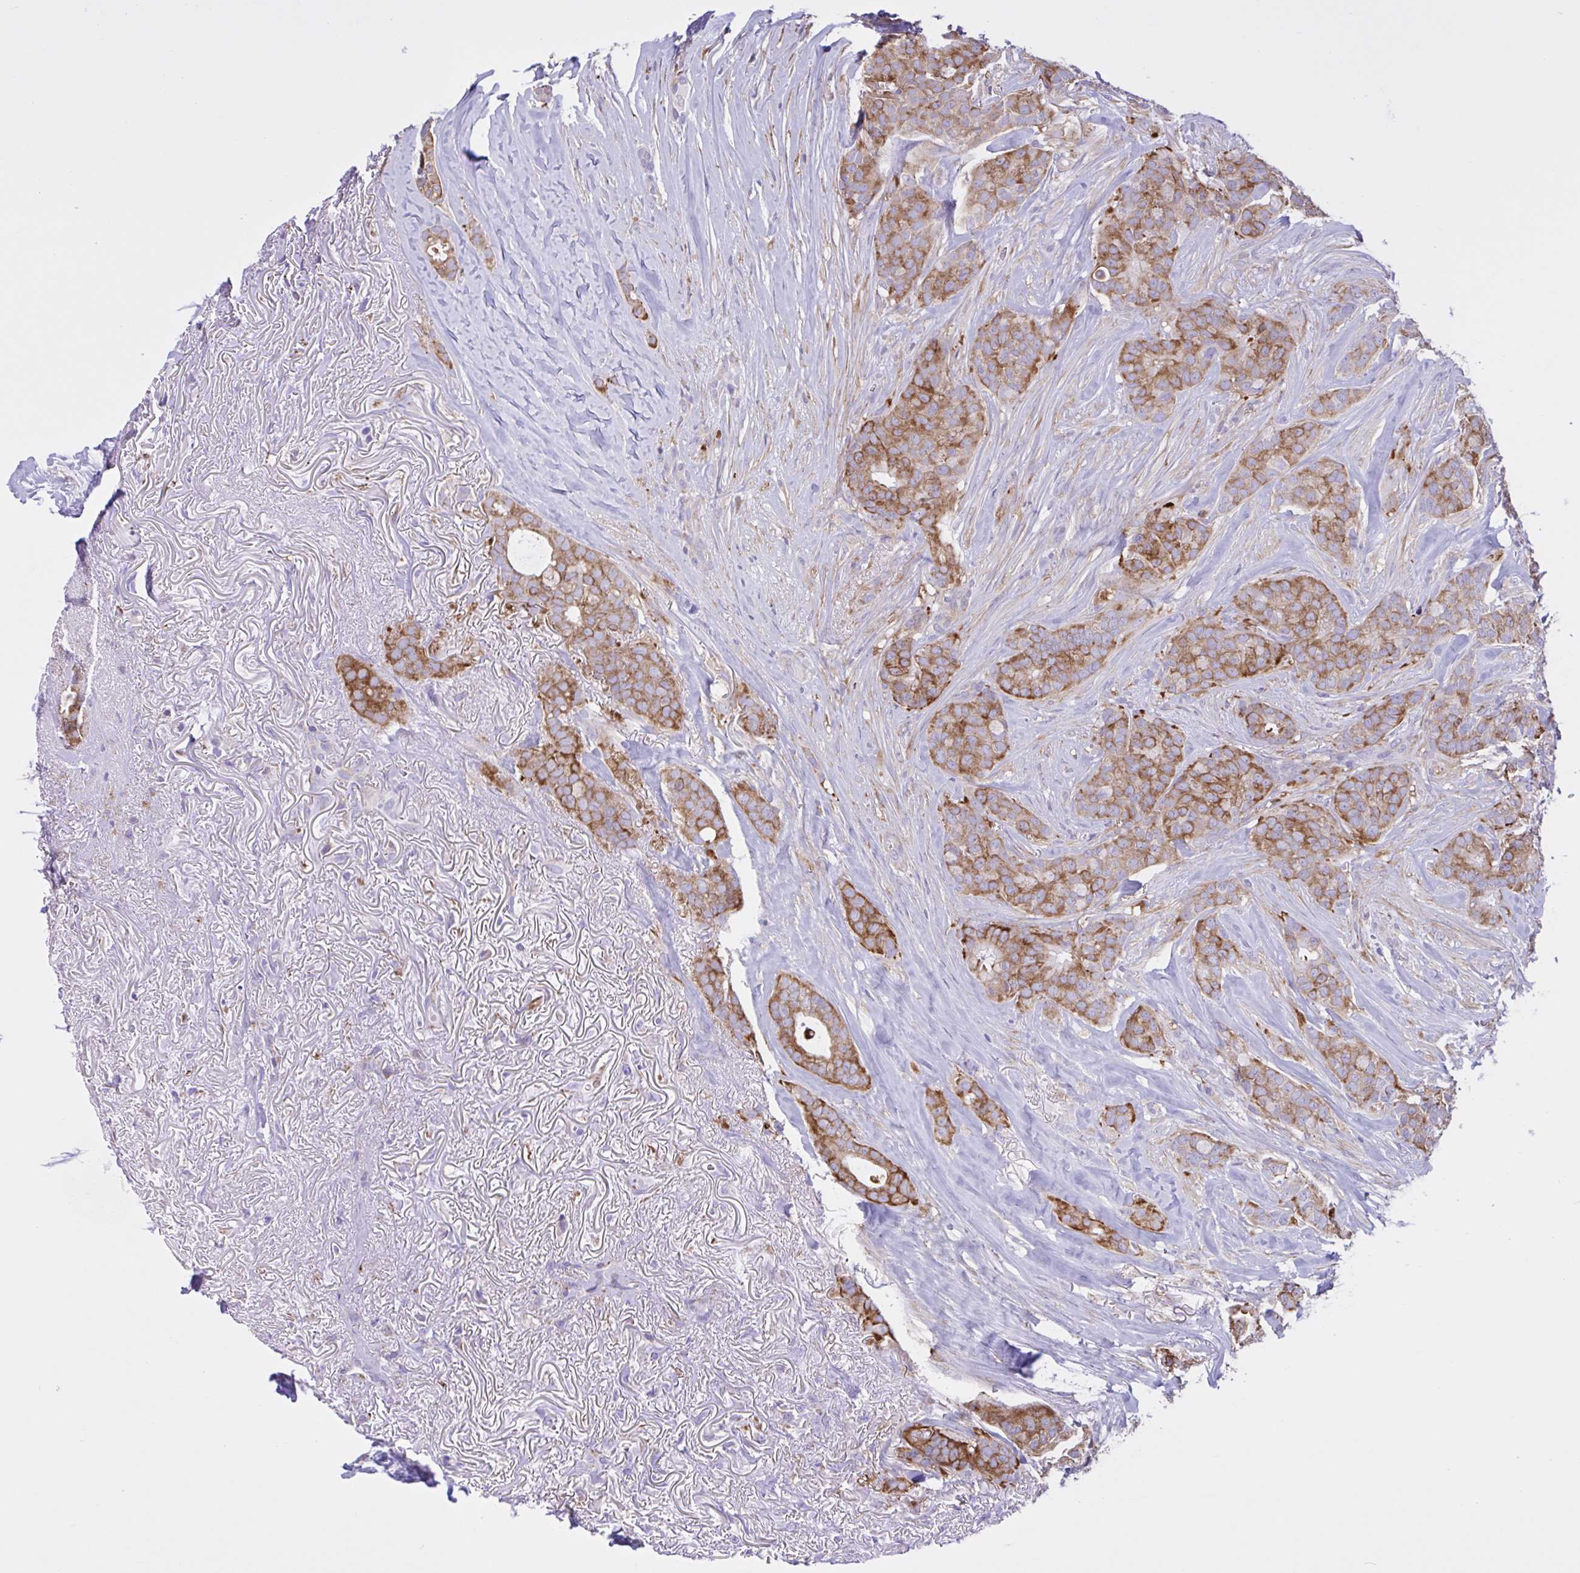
{"staining": {"intensity": "strong", "quantity": ">75%", "location": "cytoplasmic/membranous"}, "tissue": "breast cancer", "cell_type": "Tumor cells", "image_type": "cancer", "snomed": [{"axis": "morphology", "description": "Duct carcinoma"}, {"axis": "topography", "description": "Breast"}], "caption": "Breast intraductal carcinoma stained with a protein marker reveals strong staining in tumor cells.", "gene": "OR51M1", "patient": {"sex": "female", "age": 84}}